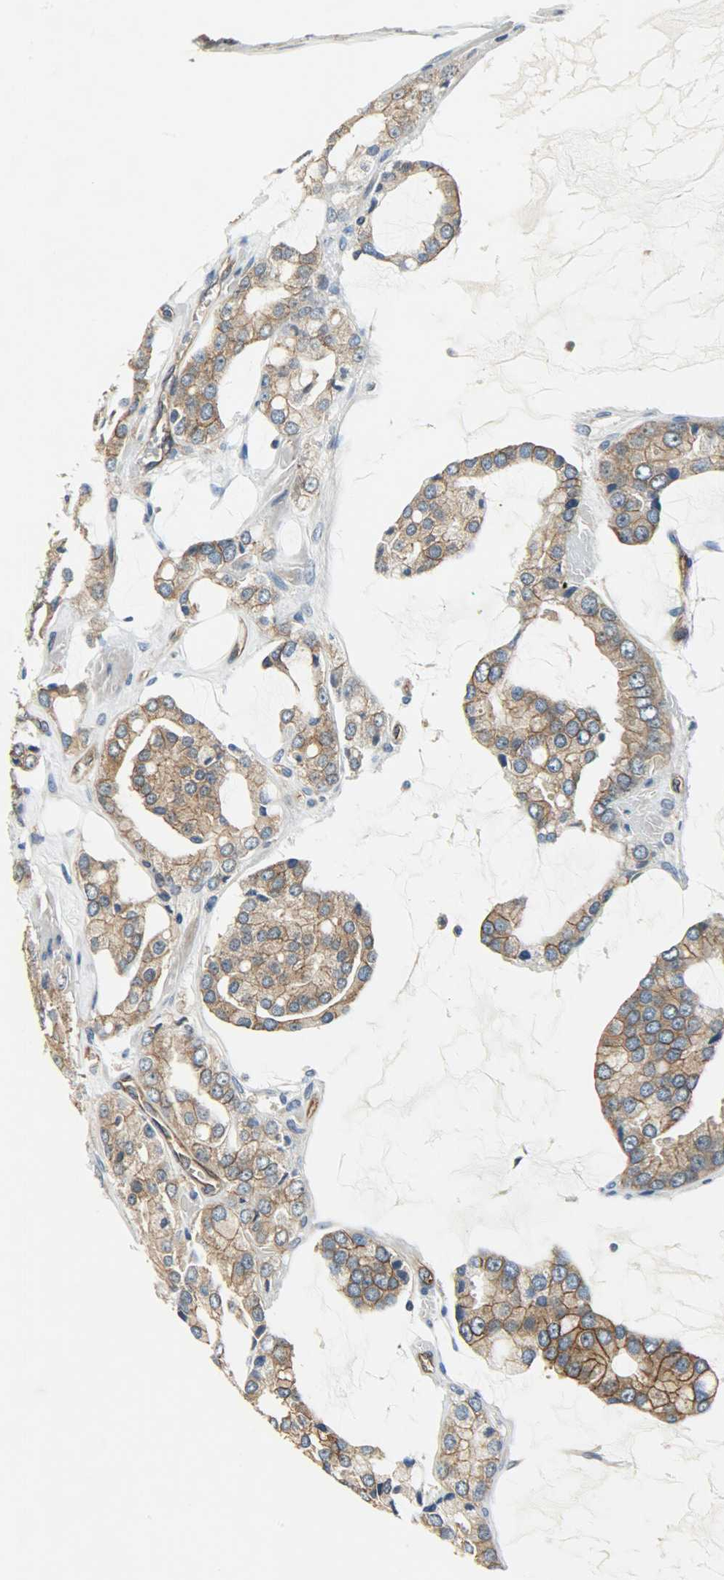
{"staining": {"intensity": "moderate", "quantity": ">75%", "location": "cytoplasmic/membranous"}, "tissue": "prostate cancer", "cell_type": "Tumor cells", "image_type": "cancer", "snomed": [{"axis": "morphology", "description": "Adenocarcinoma, High grade"}, {"axis": "topography", "description": "Prostate"}], "caption": "Prostate cancer (adenocarcinoma (high-grade)) stained with a protein marker shows moderate staining in tumor cells.", "gene": "KIAA1217", "patient": {"sex": "male", "age": 67}}